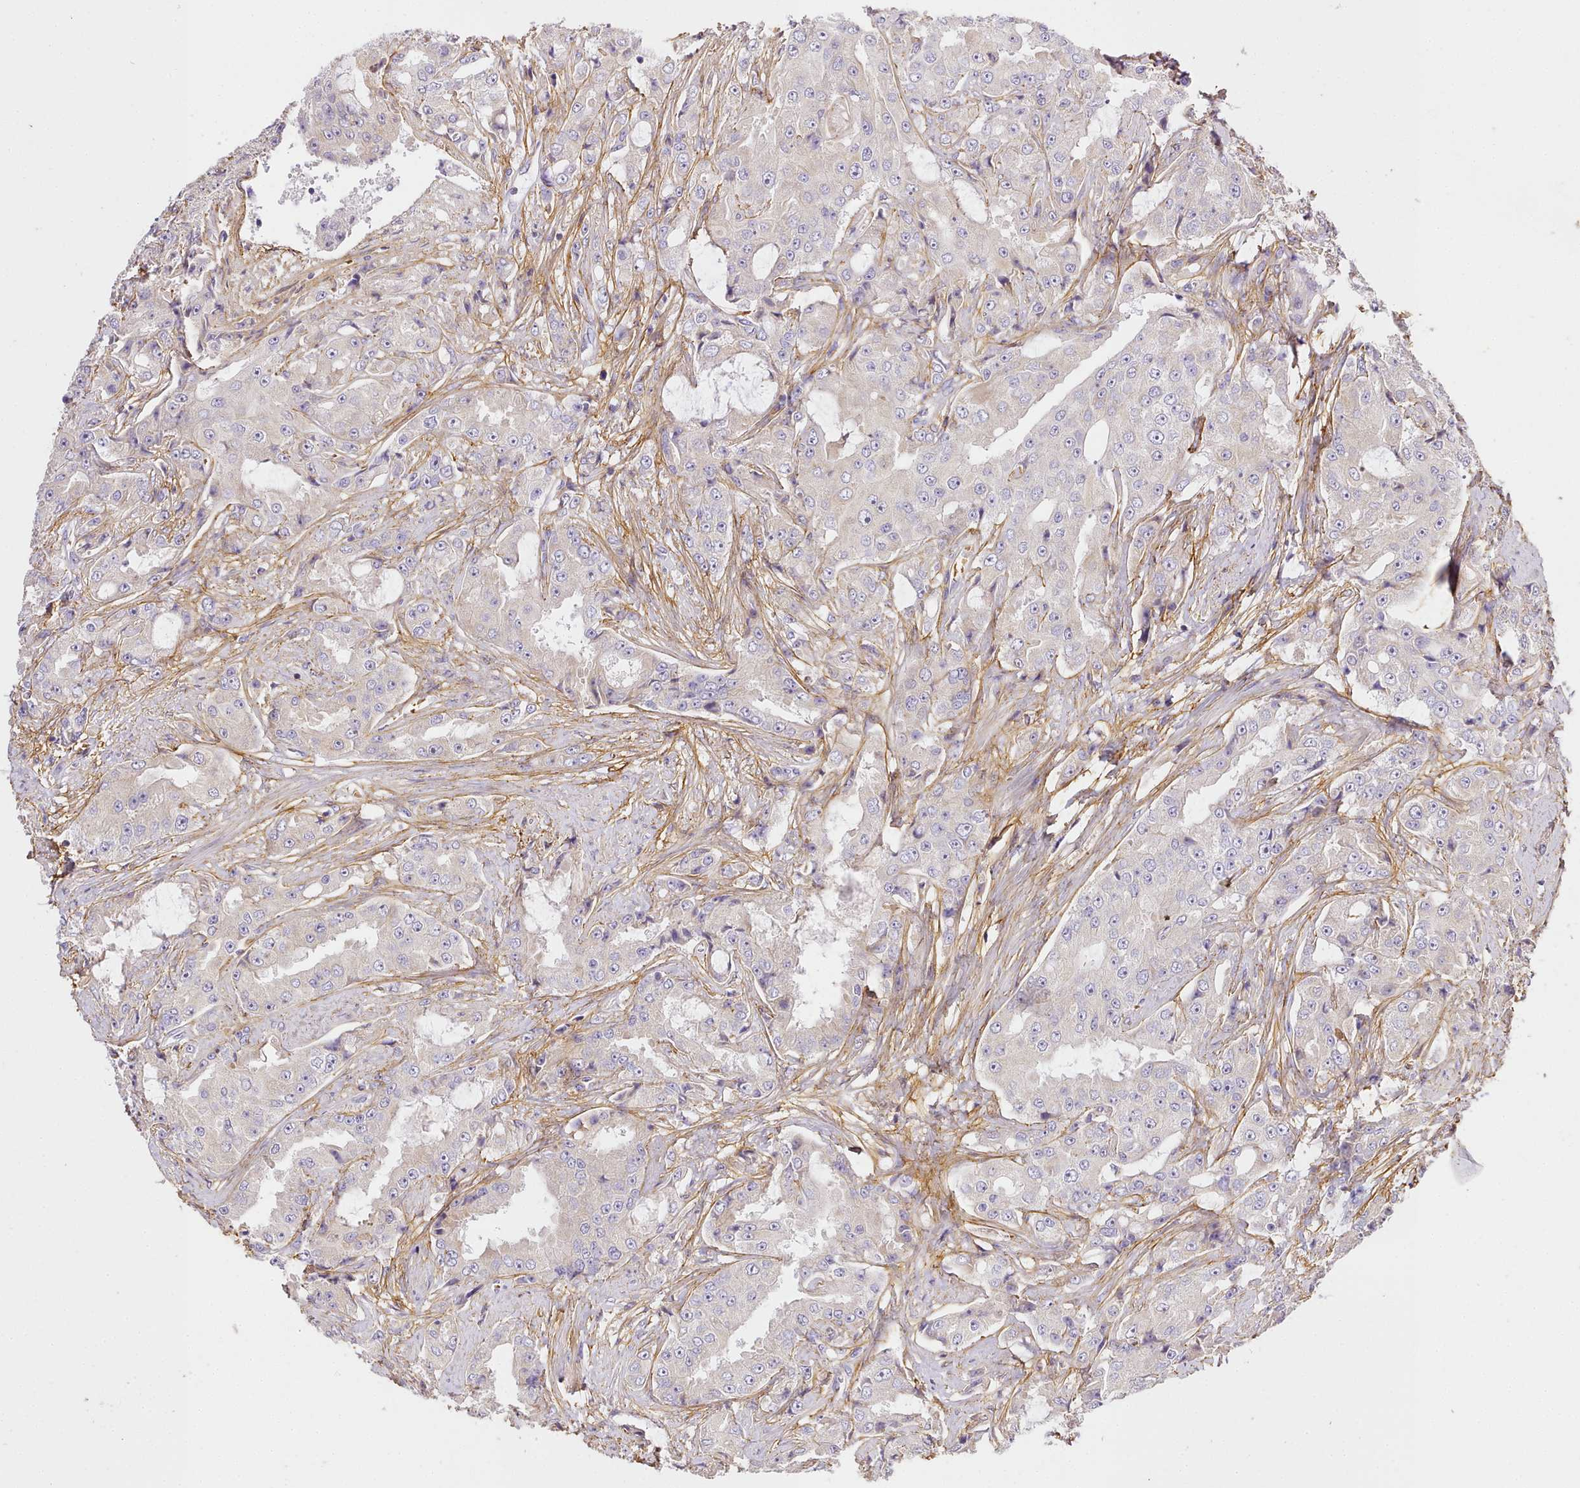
{"staining": {"intensity": "negative", "quantity": "none", "location": "none"}, "tissue": "prostate cancer", "cell_type": "Tumor cells", "image_type": "cancer", "snomed": [{"axis": "morphology", "description": "Adenocarcinoma, High grade"}, {"axis": "topography", "description": "Prostate"}], "caption": "A high-resolution image shows immunohistochemistry (IHC) staining of prostate adenocarcinoma (high-grade), which shows no significant expression in tumor cells.", "gene": "NBPF1", "patient": {"sex": "male", "age": 73}}